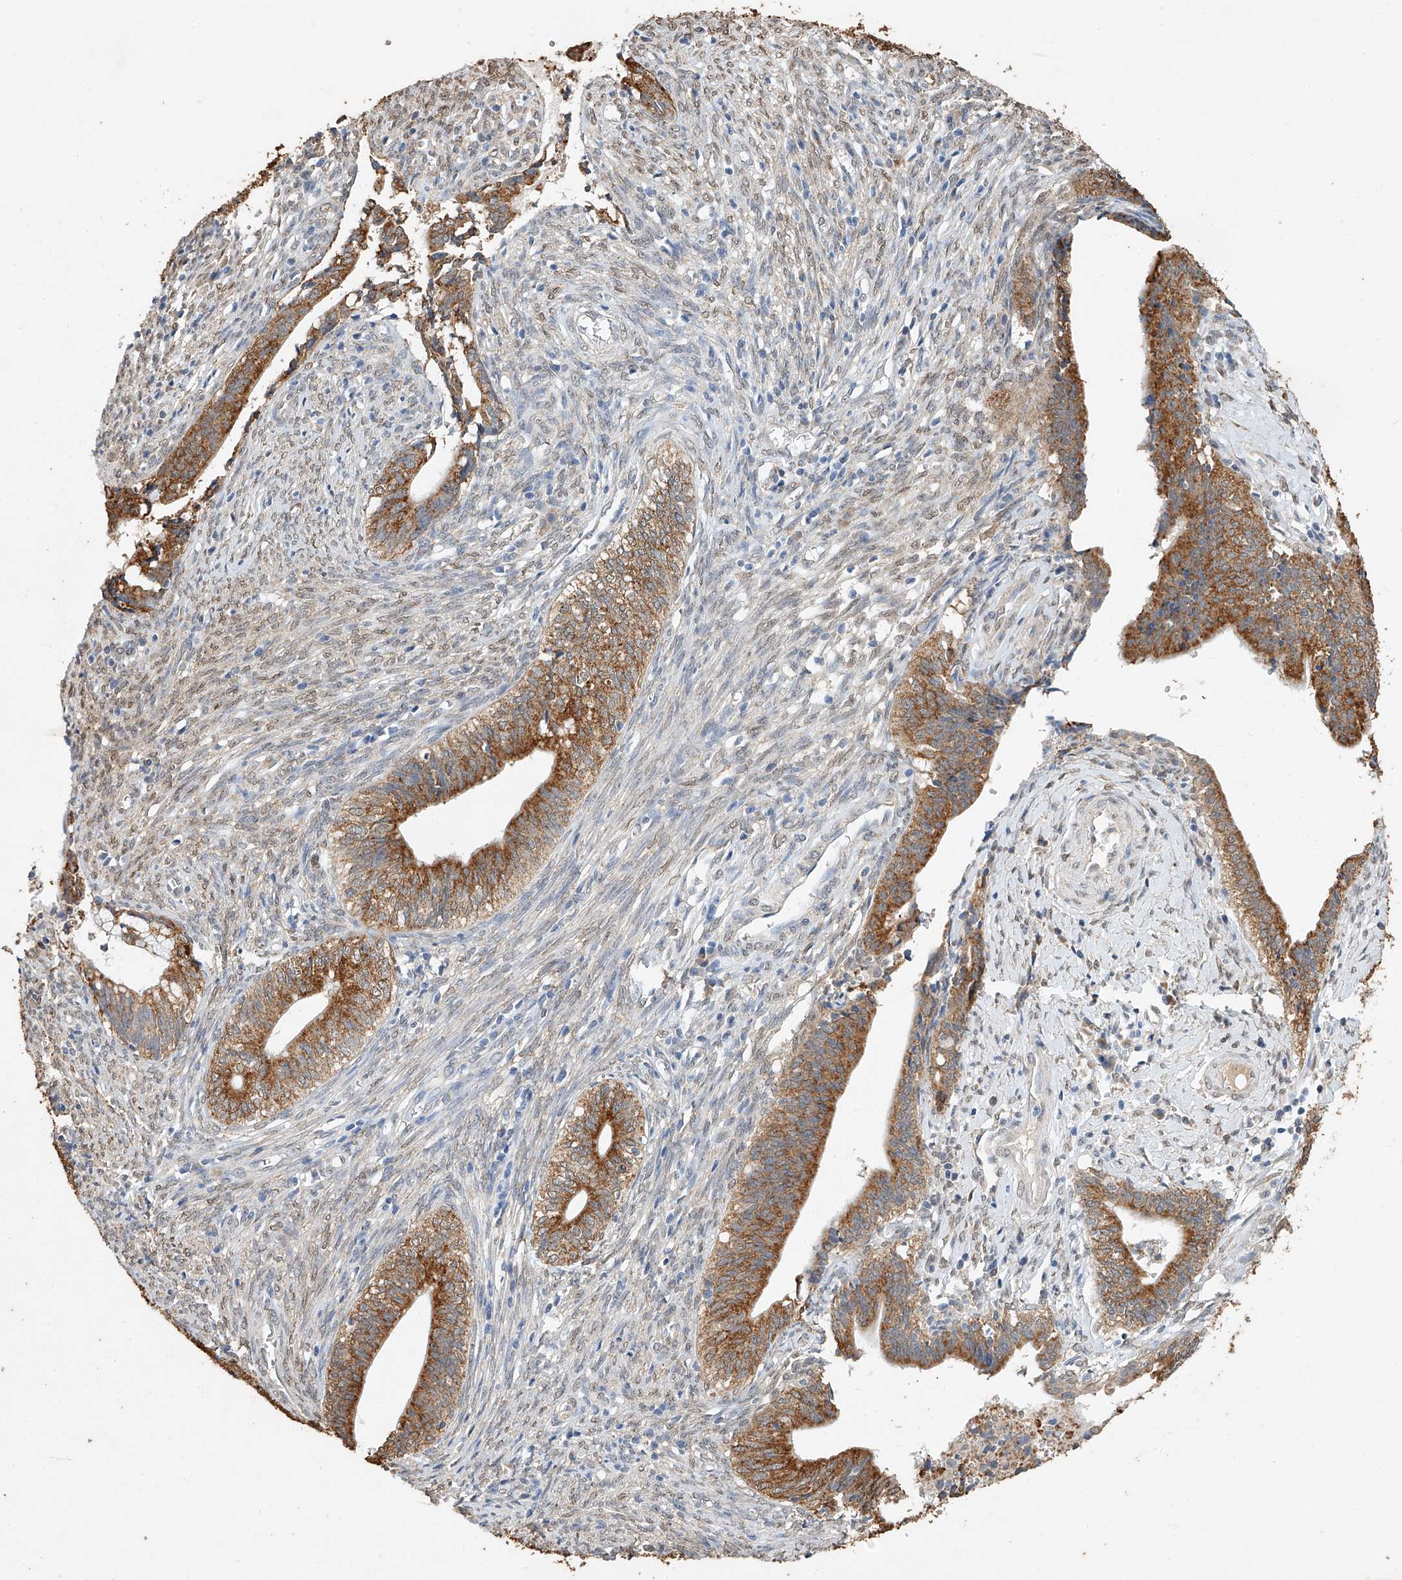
{"staining": {"intensity": "strong", "quantity": ">75%", "location": "cytoplasmic/membranous"}, "tissue": "cervical cancer", "cell_type": "Tumor cells", "image_type": "cancer", "snomed": [{"axis": "morphology", "description": "Adenocarcinoma, NOS"}, {"axis": "topography", "description": "Cervix"}], "caption": "Cervical cancer (adenocarcinoma) stained with immunohistochemistry displays strong cytoplasmic/membranous expression in approximately >75% of tumor cells. The staining is performed using DAB (3,3'-diaminobenzidine) brown chromogen to label protein expression. The nuclei are counter-stained blue using hematoxylin.", "gene": "CERS4", "patient": {"sex": "female", "age": 44}}